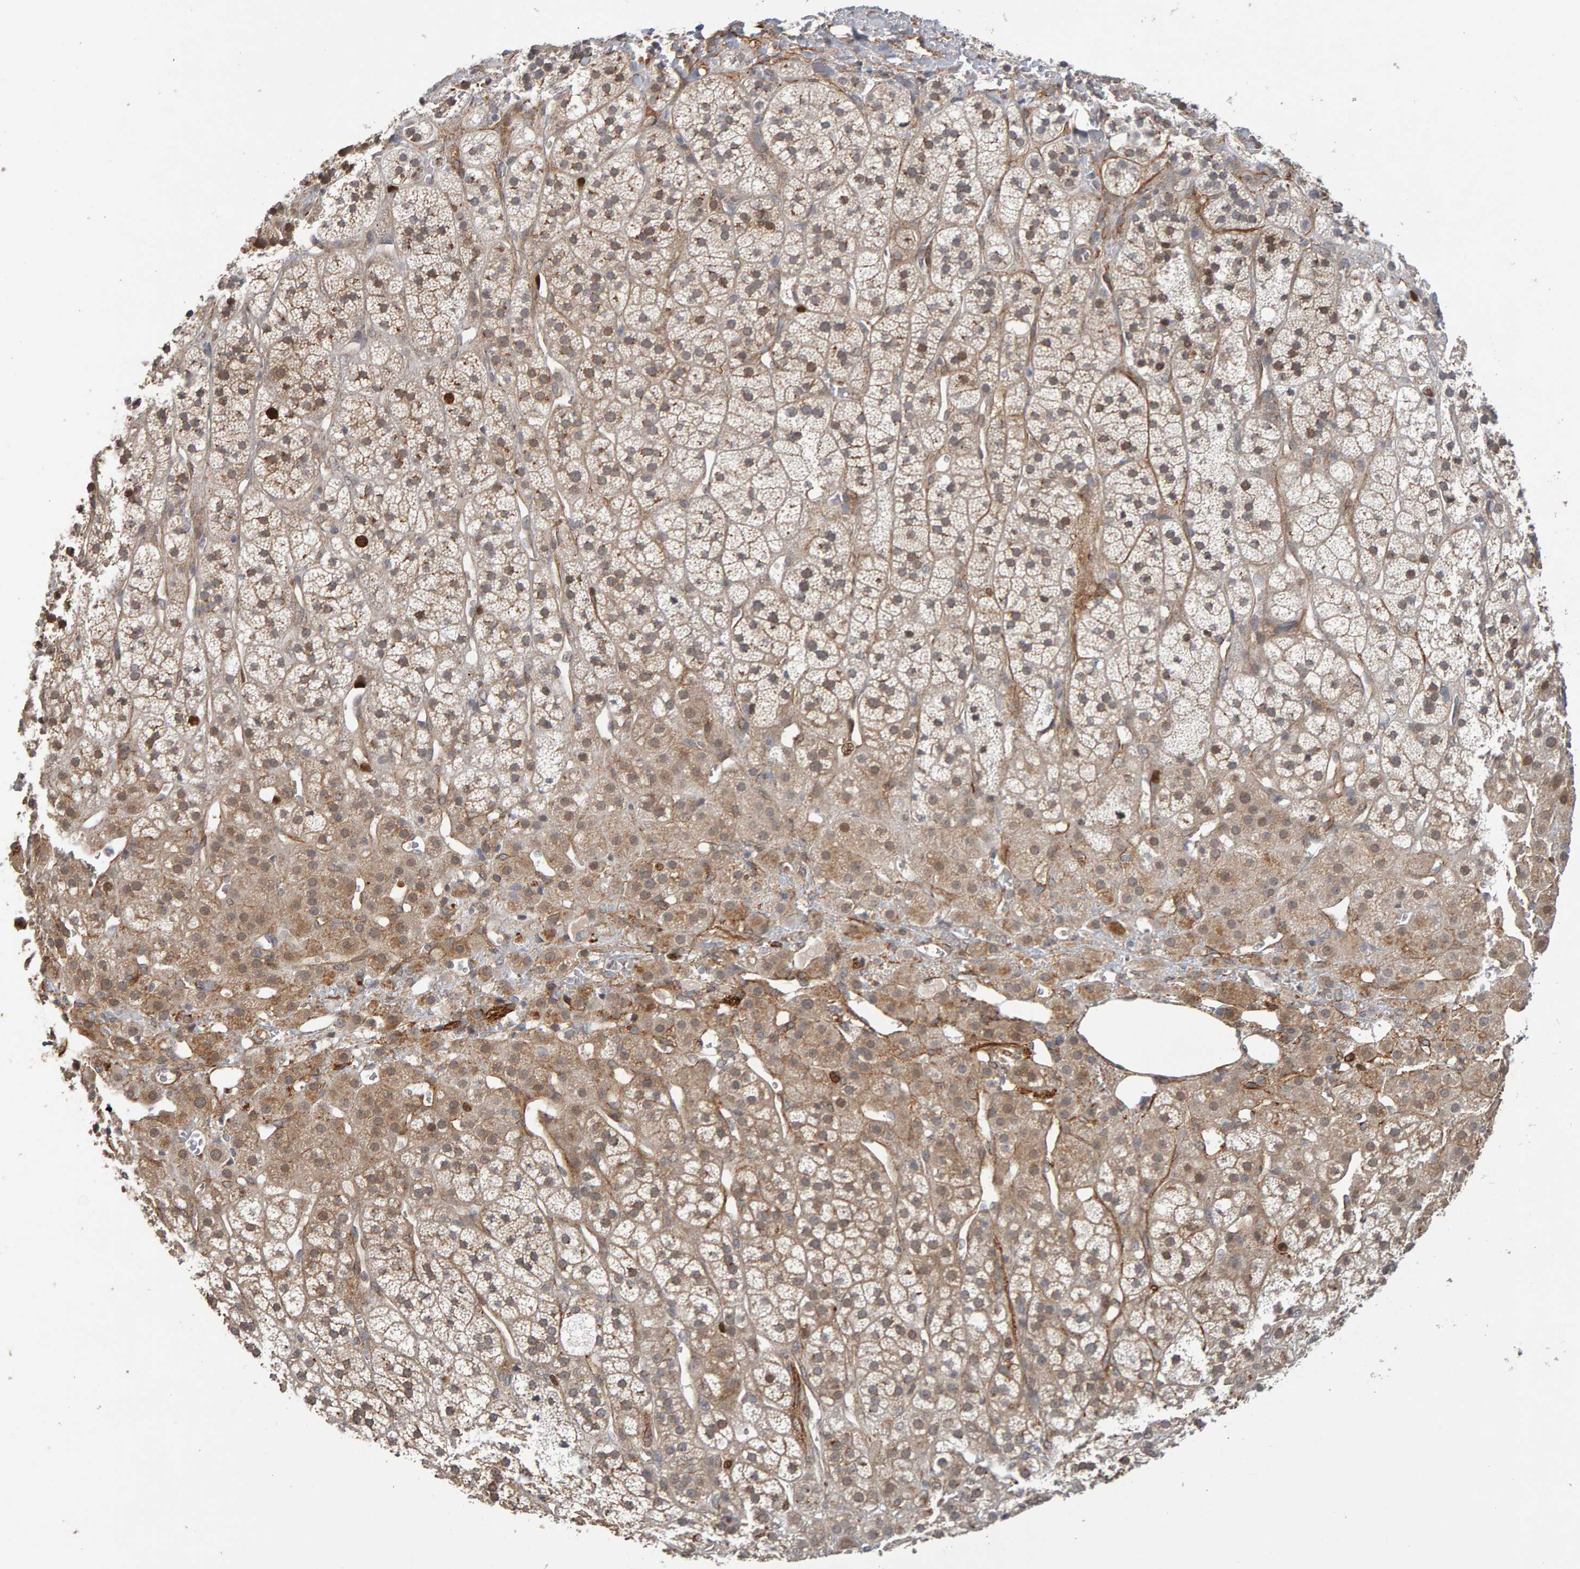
{"staining": {"intensity": "moderate", "quantity": "25%-75%", "location": "cytoplasmic/membranous"}, "tissue": "adrenal gland", "cell_type": "Glandular cells", "image_type": "normal", "snomed": [{"axis": "morphology", "description": "Normal tissue, NOS"}, {"axis": "topography", "description": "Adrenal gland"}], "caption": "Immunohistochemical staining of normal adrenal gland displays medium levels of moderate cytoplasmic/membranous staining in approximately 25%-75% of glandular cells. Nuclei are stained in blue.", "gene": "CDCA5", "patient": {"sex": "male", "age": 56}}